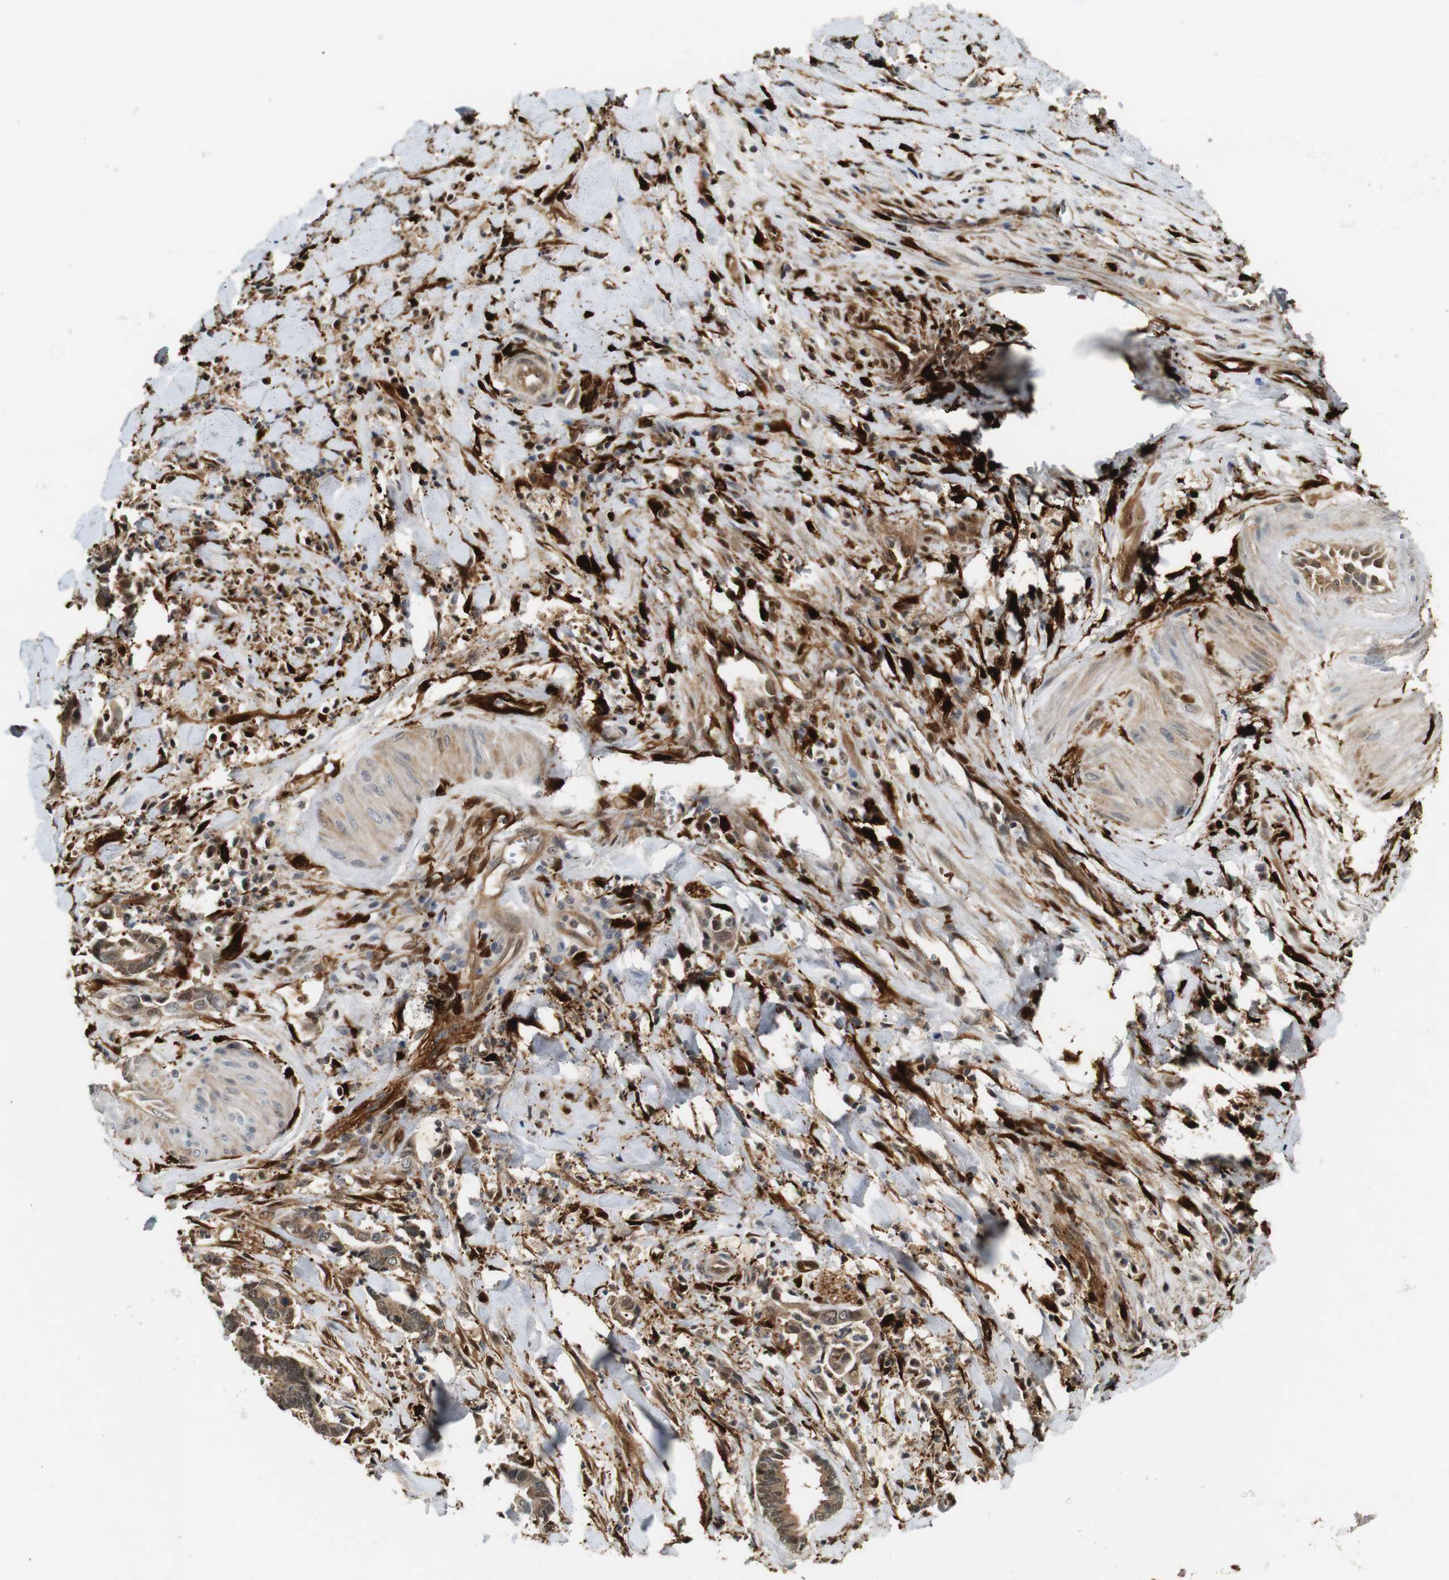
{"staining": {"intensity": "moderate", "quantity": ">75%", "location": "cytoplasmic/membranous,nuclear"}, "tissue": "cervical cancer", "cell_type": "Tumor cells", "image_type": "cancer", "snomed": [{"axis": "morphology", "description": "Adenocarcinoma, NOS"}, {"axis": "topography", "description": "Cervix"}], "caption": "Protein expression analysis of cervical cancer (adenocarcinoma) demonstrates moderate cytoplasmic/membranous and nuclear positivity in approximately >75% of tumor cells.", "gene": "LXN", "patient": {"sex": "female", "age": 44}}